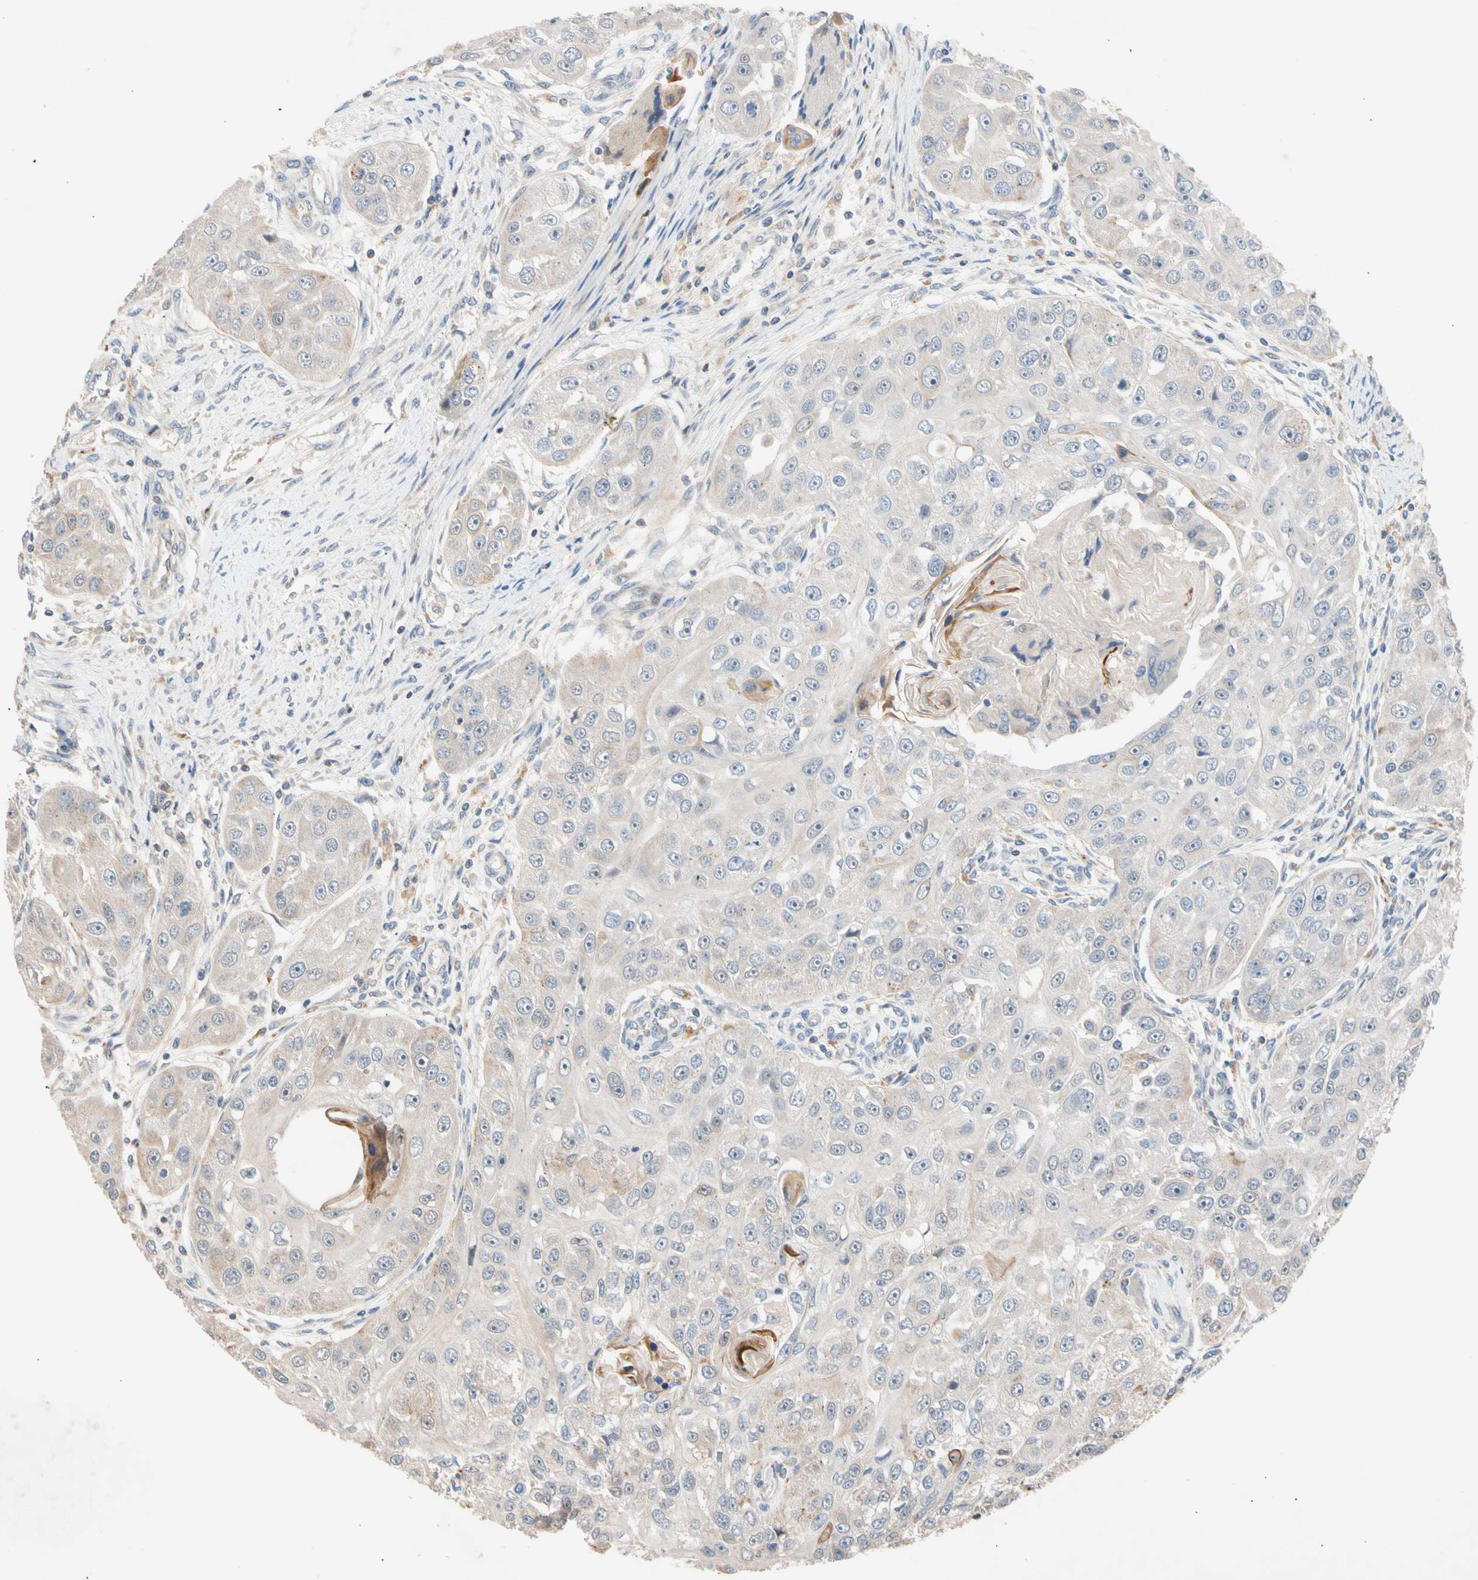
{"staining": {"intensity": "negative", "quantity": "none", "location": "none"}, "tissue": "head and neck cancer", "cell_type": "Tumor cells", "image_type": "cancer", "snomed": [{"axis": "morphology", "description": "Normal tissue, NOS"}, {"axis": "morphology", "description": "Squamous cell carcinoma, NOS"}, {"axis": "topography", "description": "Skeletal muscle"}, {"axis": "topography", "description": "Head-Neck"}], "caption": "Tumor cells show no significant staining in squamous cell carcinoma (head and neck).", "gene": "CNST", "patient": {"sex": "male", "age": 51}}